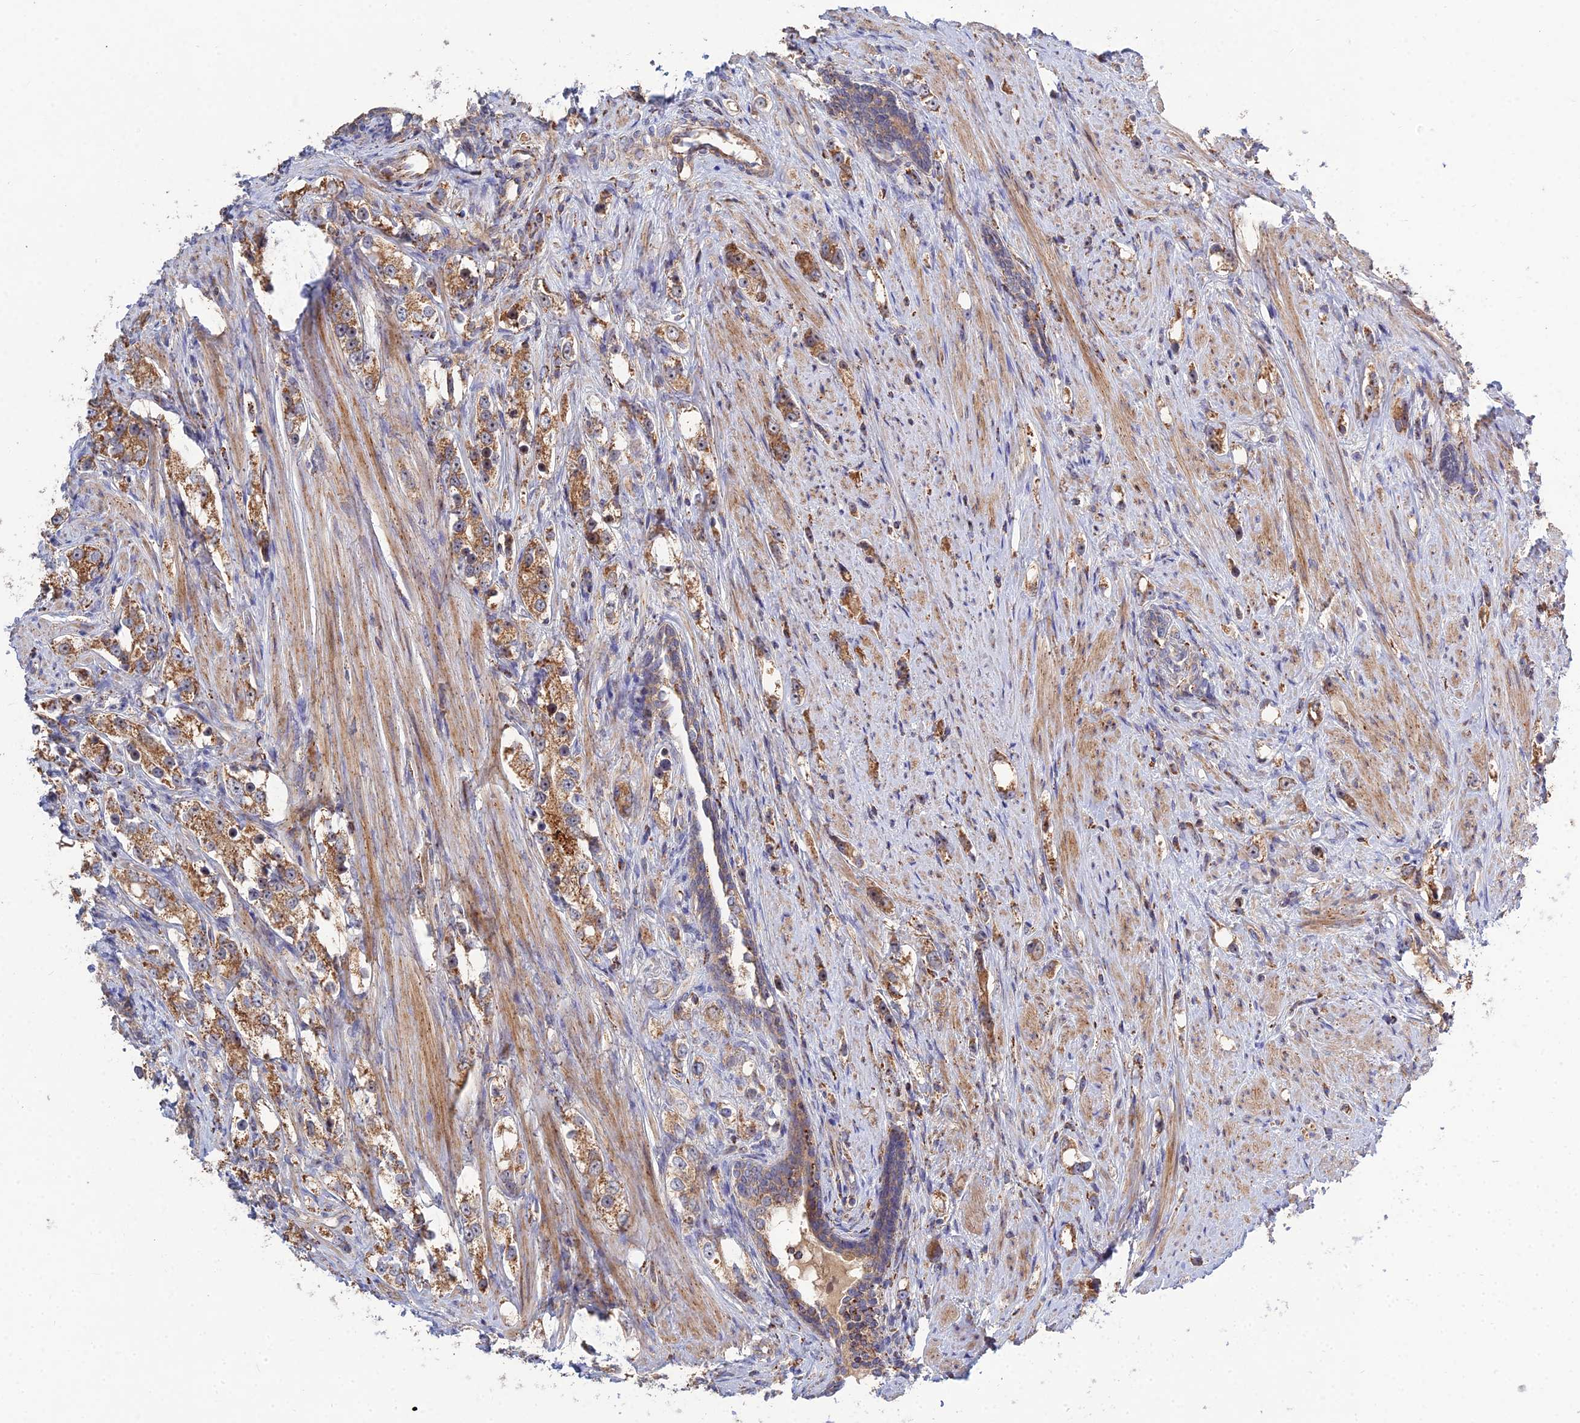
{"staining": {"intensity": "moderate", "quantity": ">75%", "location": "cytoplasmic/membranous"}, "tissue": "prostate cancer", "cell_type": "Tumor cells", "image_type": "cancer", "snomed": [{"axis": "morphology", "description": "Adenocarcinoma, High grade"}, {"axis": "topography", "description": "Prostate"}], "caption": "An immunohistochemistry photomicrograph of neoplastic tissue is shown. Protein staining in brown highlights moderate cytoplasmic/membranous positivity in prostate high-grade adenocarcinoma within tumor cells.", "gene": "RIC8B", "patient": {"sex": "male", "age": 63}}